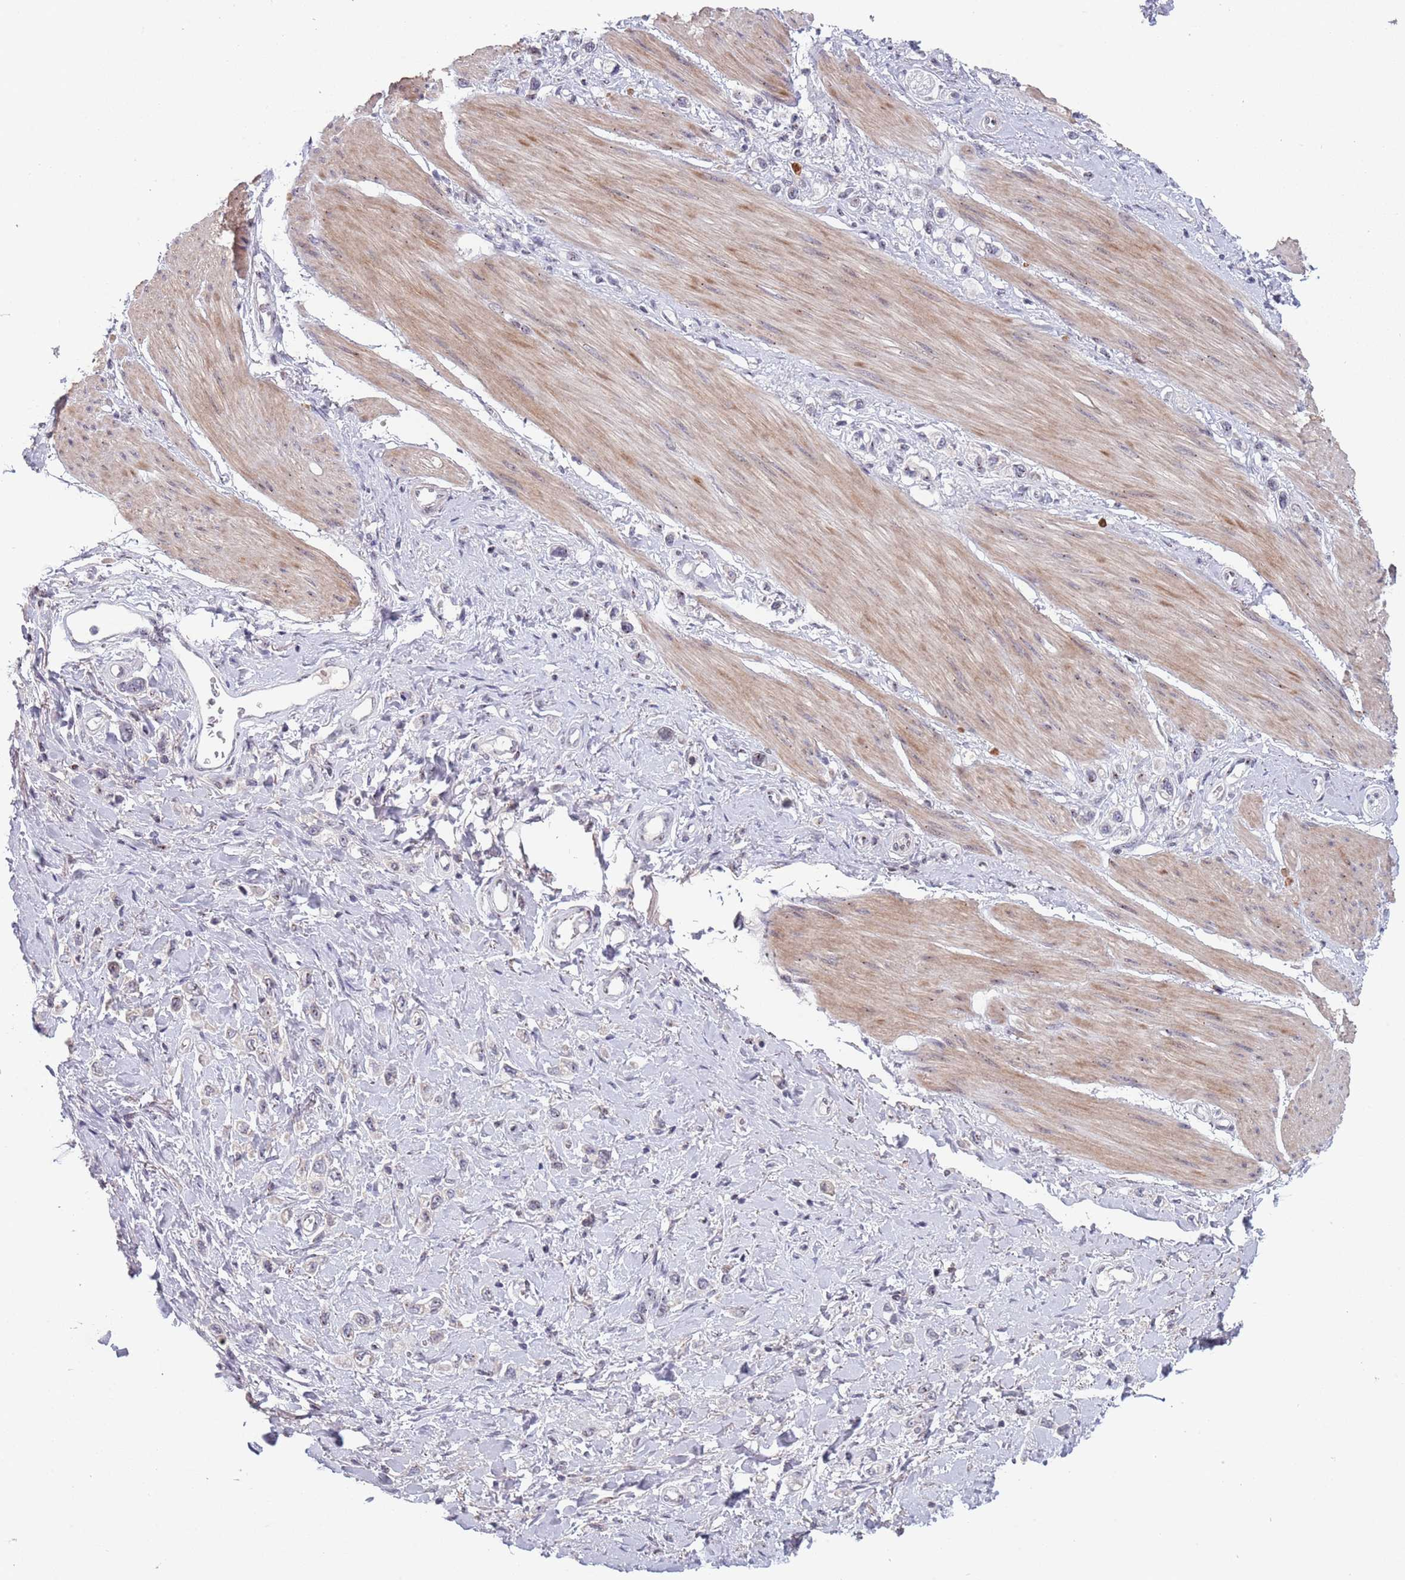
{"staining": {"intensity": "negative", "quantity": "none", "location": "none"}, "tissue": "stomach cancer", "cell_type": "Tumor cells", "image_type": "cancer", "snomed": [{"axis": "morphology", "description": "Adenocarcinoma, NOS"}, {"axis": "topography", "description": "Stomach"}], "caption": "Human stomach adenocarcinoma stained for a protein using immunohistochemistry reveals no staining in tumor cells.", "gene": "CIZ1", "patient": {"sex": "female", "age": 65}}